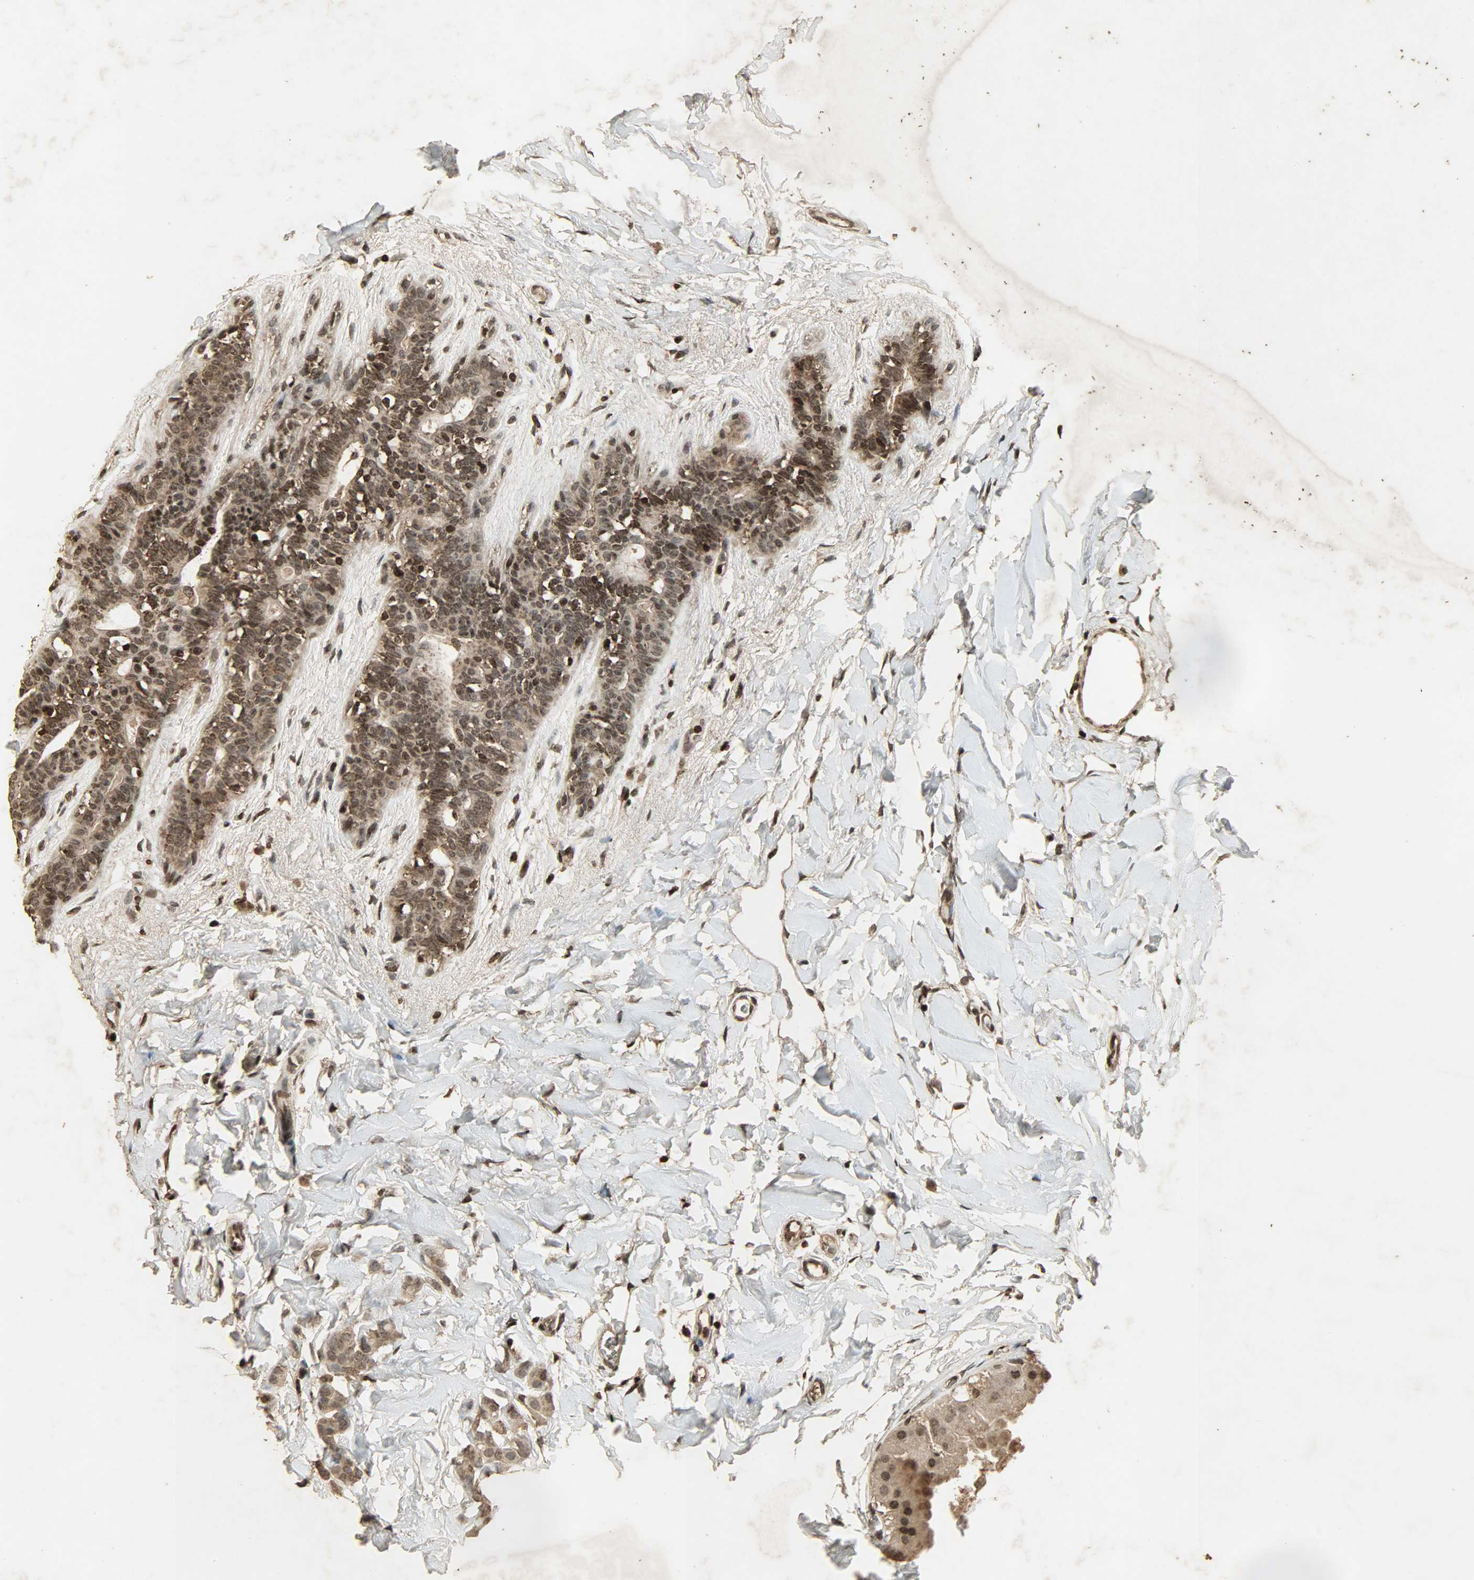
{"staining": {"intensity": "strong", "quantity": ">75%", "location": "cytoplasmic/membranous,nuclear"}, "tissue": "breast cancer", "cell_type": "Tumor cells", "image_type": "cancer", "snomed": [{"axis": "morphology", "description": "Lobular carcinoma, in situ"}, {"axis": "morphology", "description": "Lobular carcinoma"}, {"axis": "topography", "description": "Breast"}], "caption": "A micrograph of human breast cancer (lobular carcinoma in situ) stained for a protein shows strong cytoplasmic/membranous and nuclear brown staining in tumor cells.", "gene": "PPP3R1", "patient": {"sex": "female", "age": 41}}